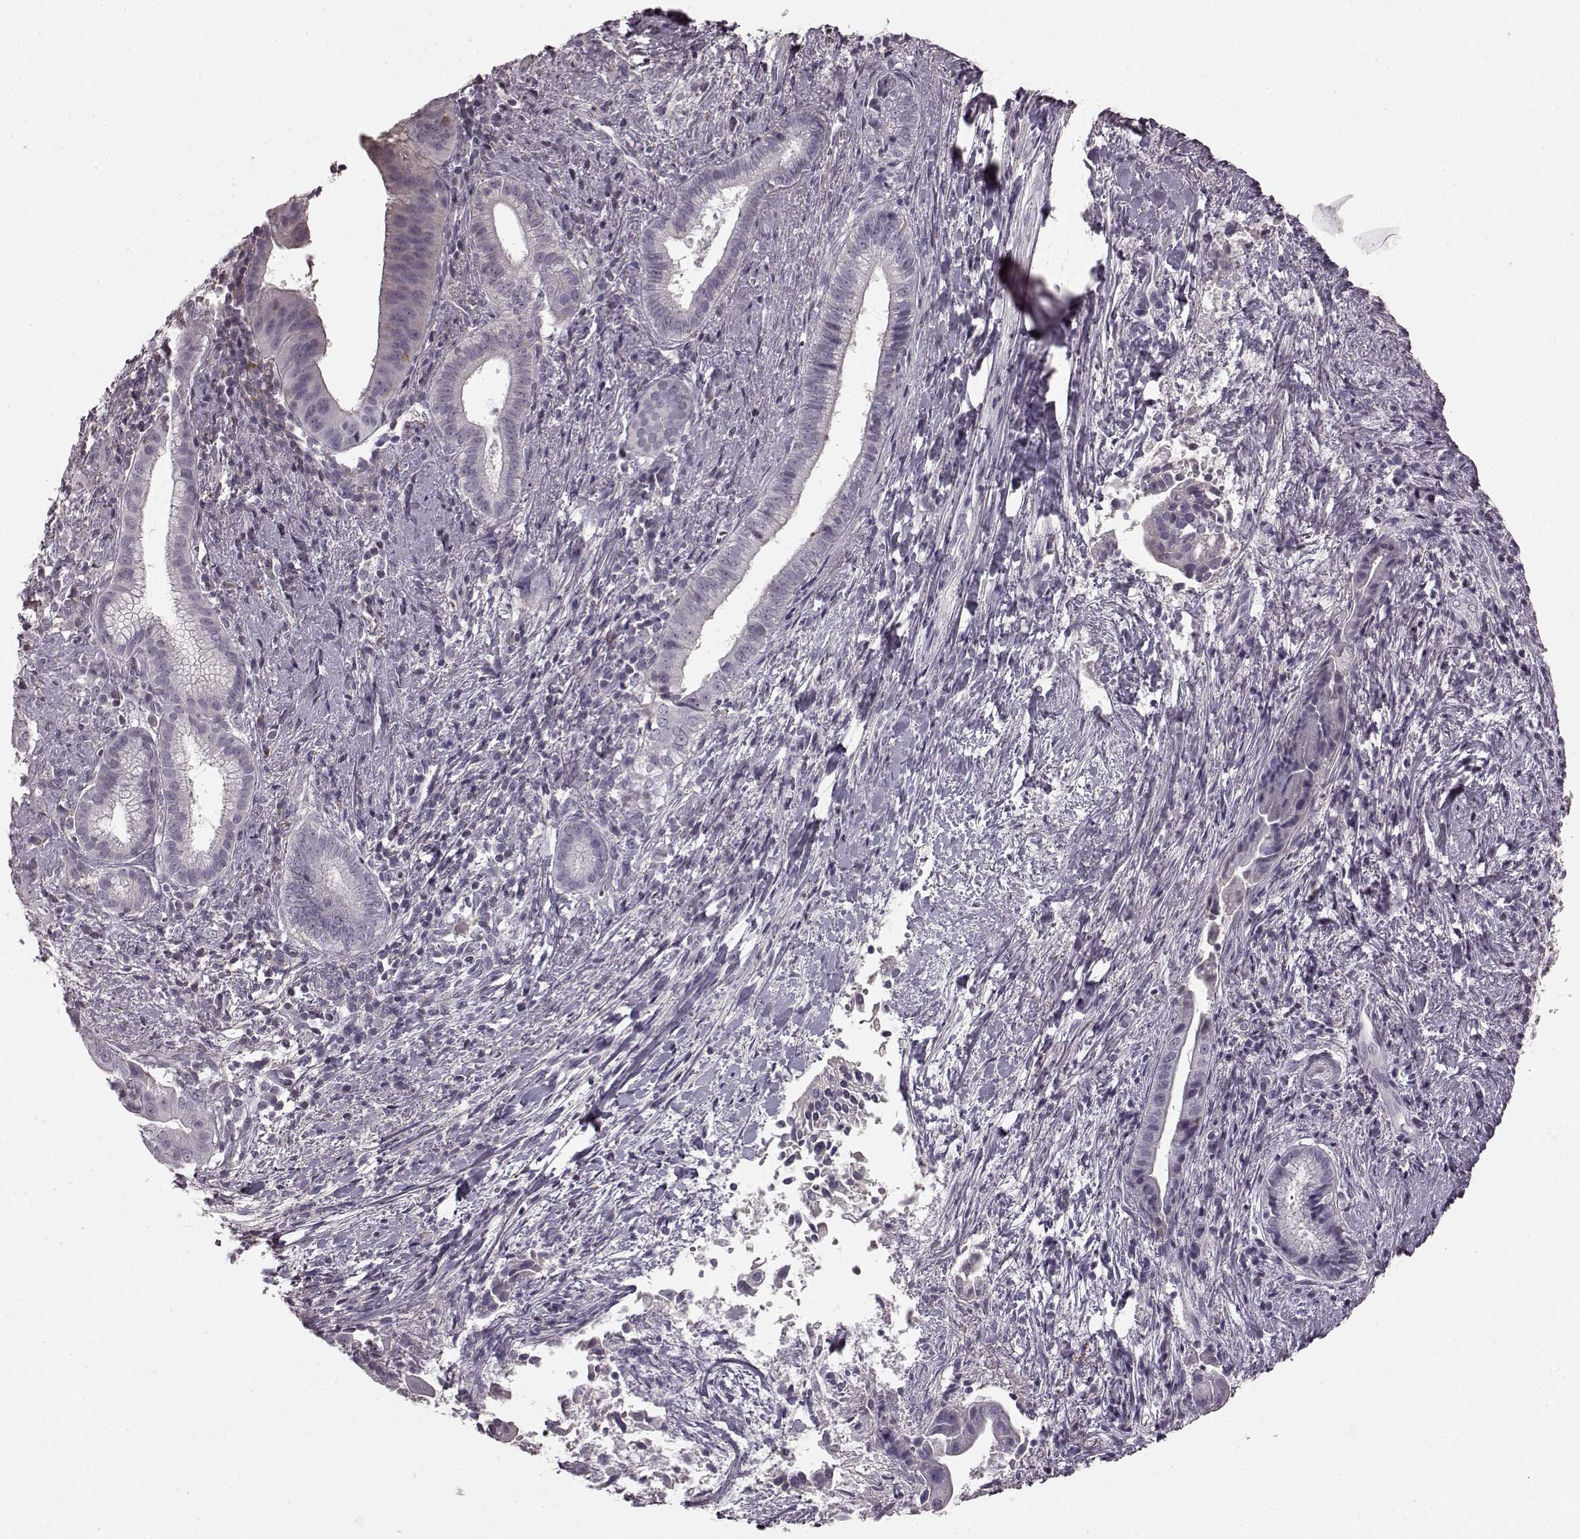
{"staining": {"intensity": "negative", "quantity": "none", "location": "none"}, "tissue": "pancreatic cancer", "cell_type": "Tumor cells", "image_type": "cancer", "snomed": [{"axis": "morphology", "description": "Adenocarcinoma, NOS"}, {"axis": "topography", "description": "Pancreas"}], "caption": "Tumor cells are negative for brown protein staining in adenocarcinoma (pancreatic).", "gene": "PDCD1", "patient": {"sex": "male", "age": 61}}